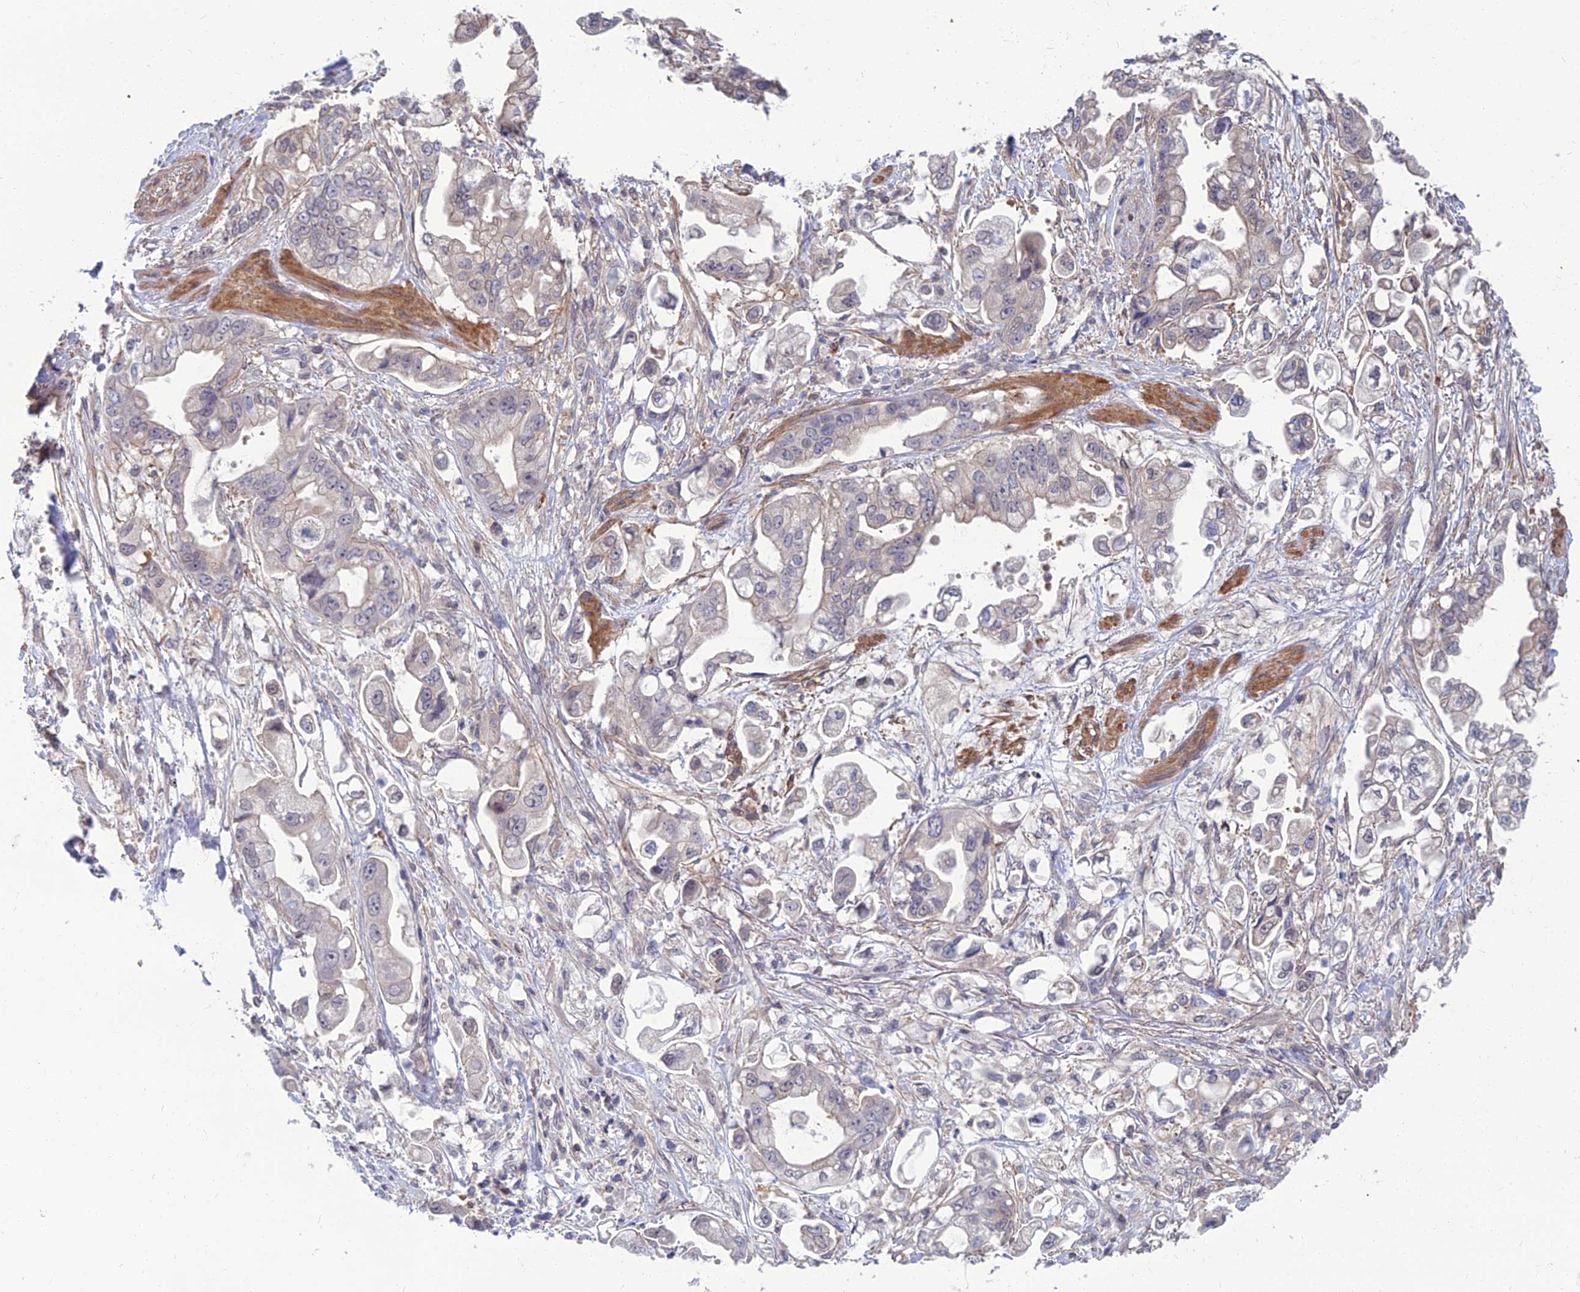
{"staining": {"intensity": "negative", "quantity": "none", "location": "none"}, "tissue": "stomach cancer", "cell_type": "Tumor cells", "image_type": "cancer", "snomed": [{"axis": "morphology", "description": "Adenocarcinoma, NOS"}, {"axis": "topography", "description": "Stomach"}], "caption": "Immunohistochemistry (IHC) image of adenocarcinoma (stomach) stained for a protein (brown), which displays no staining in tumor cells. (DAB (3,3'-diaminobenzidine) IHC visualized using brightfield microscopy, high magnification).", "gene": "OPA3", "patient": {"sex": "male", "age": 62}}